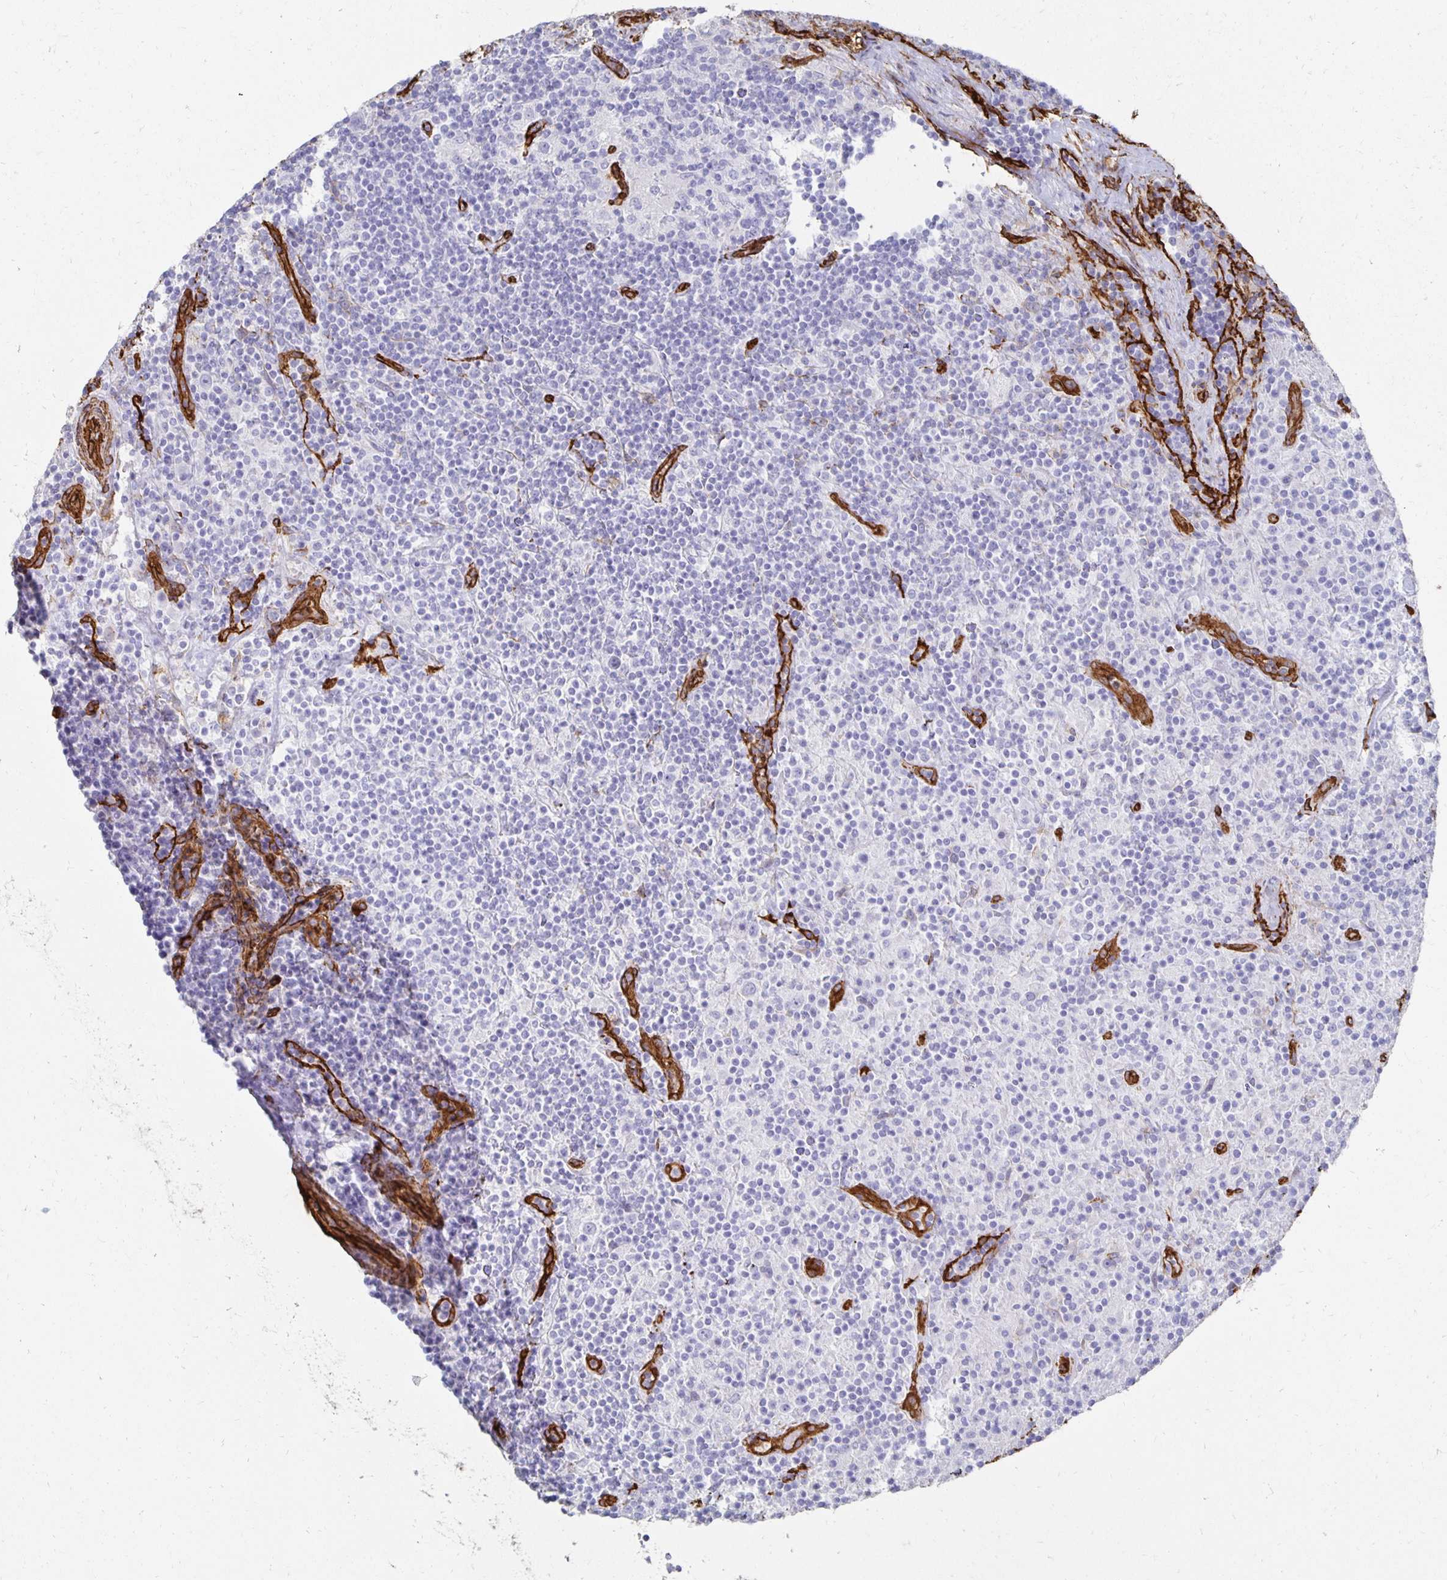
{"staining": {"intensity": "negative", "quantity": "none", "location": "none"}, "tissue": "lymphoma", "cell_type": "Tumor cells", "image_type": "cancer", "snomed": [{"axis": "morphology", "description": "Hodgkin's disease, NOS"}, {"axis": "topography", "description": "Lymph node"}], "caption": "A high-resolution micrograph shows immunohistochemistry staining of lymphoma, which shows no significant expression in tumor cells.", "gene": "VIPR2", "patient": {"sex": "male", "age": 70}}